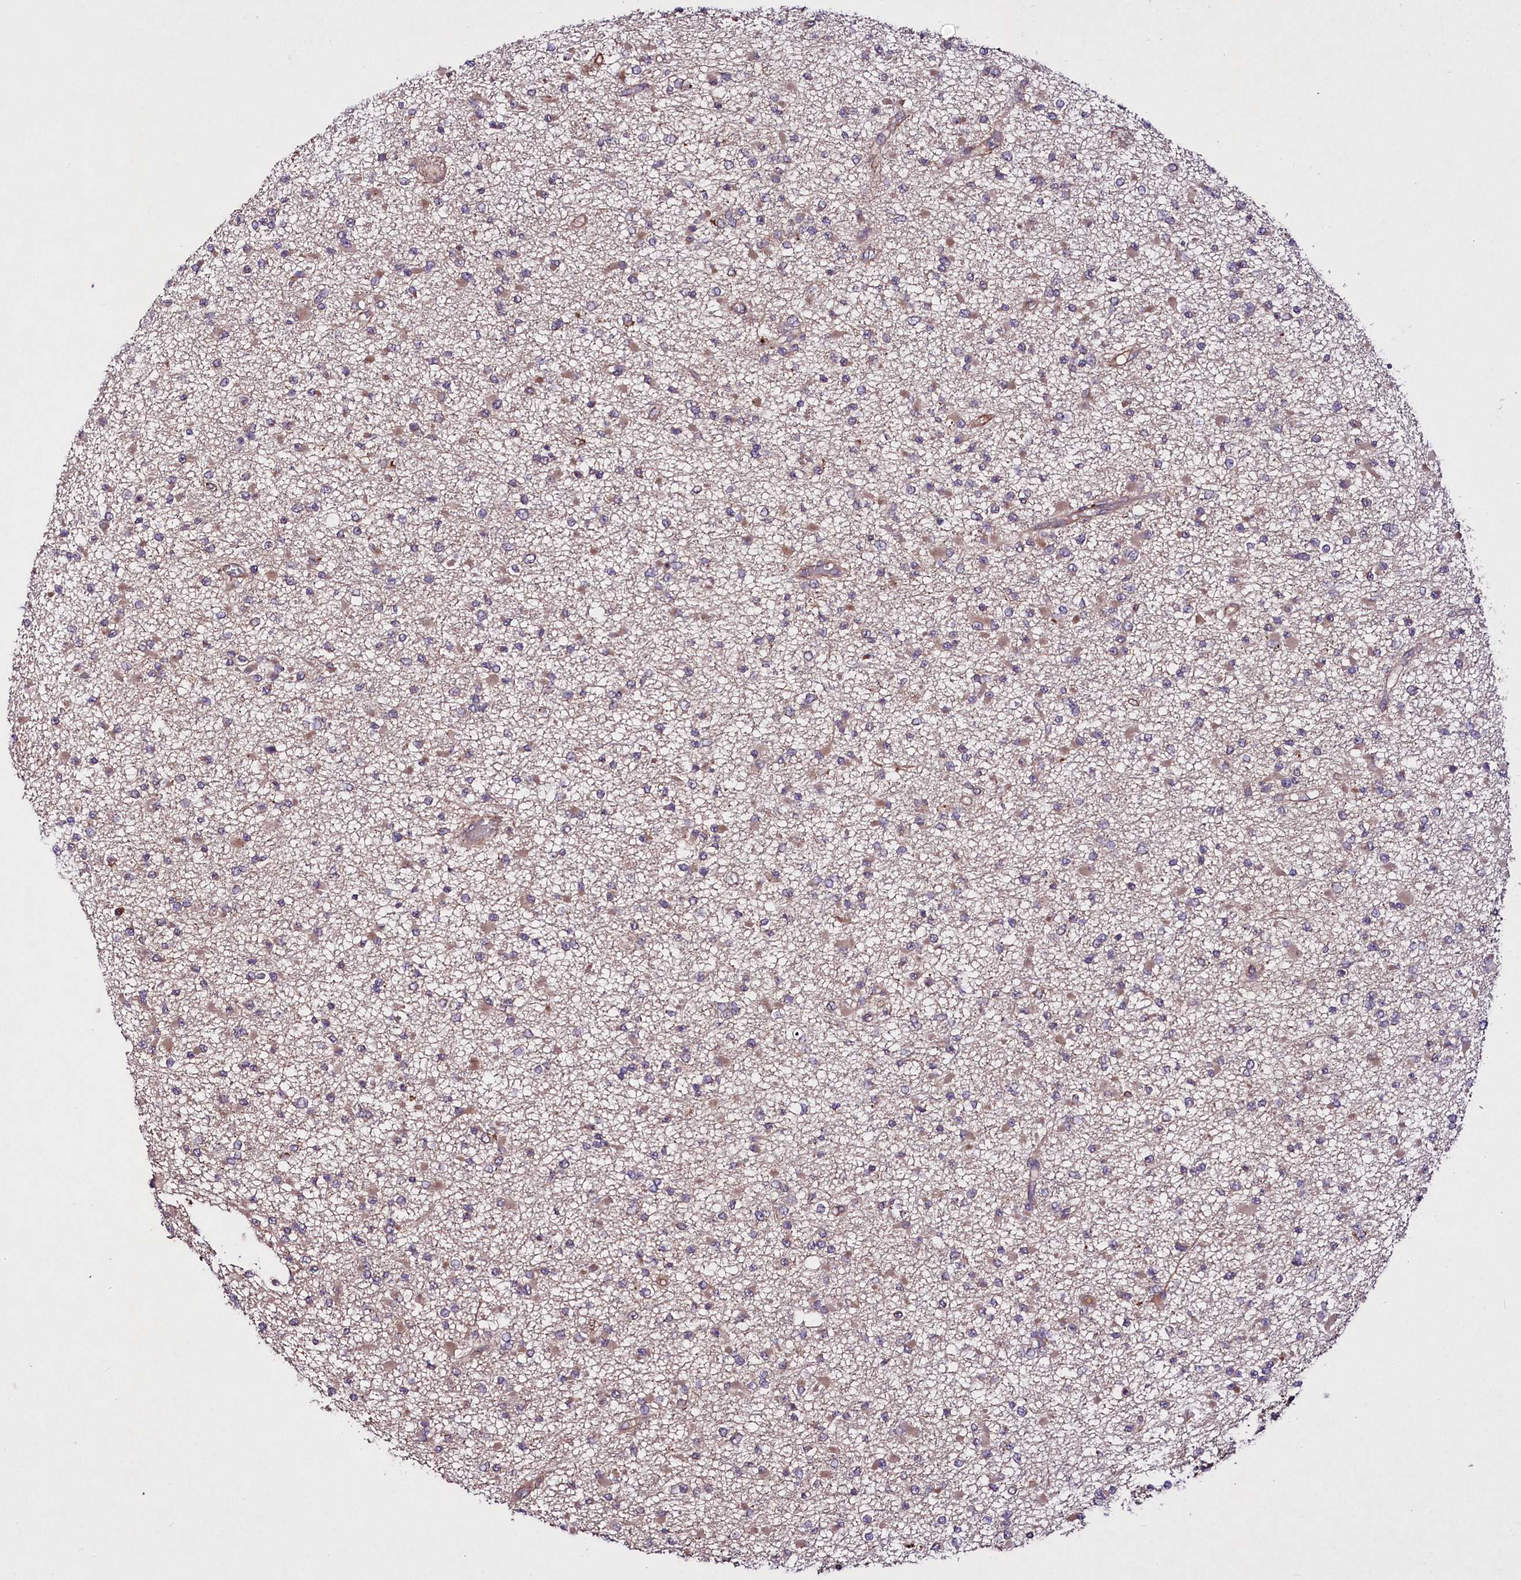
{"staining": {"intensity": "weak", "quantity": "<25%", "location": "cytoplasmic/membranous"}, "tissue": "glioma", "cell_type": "Tumor cells", "image_type": "cancer", "snomed": [{"axis": "morphology", "description": "Glioma, malignant, Low grade"}, {"axis": "topography", "description": "Brain"}], "caption": "IHC histopathology image of neoplastic tissue: human malignant glioma (low-grade) stained with DAB (3,3'-diaminobenzidine) reveals no significant protein positivity in tumor cells.", "gene": "TNPO3", "patient": {"sex": "female", "age": 22}}